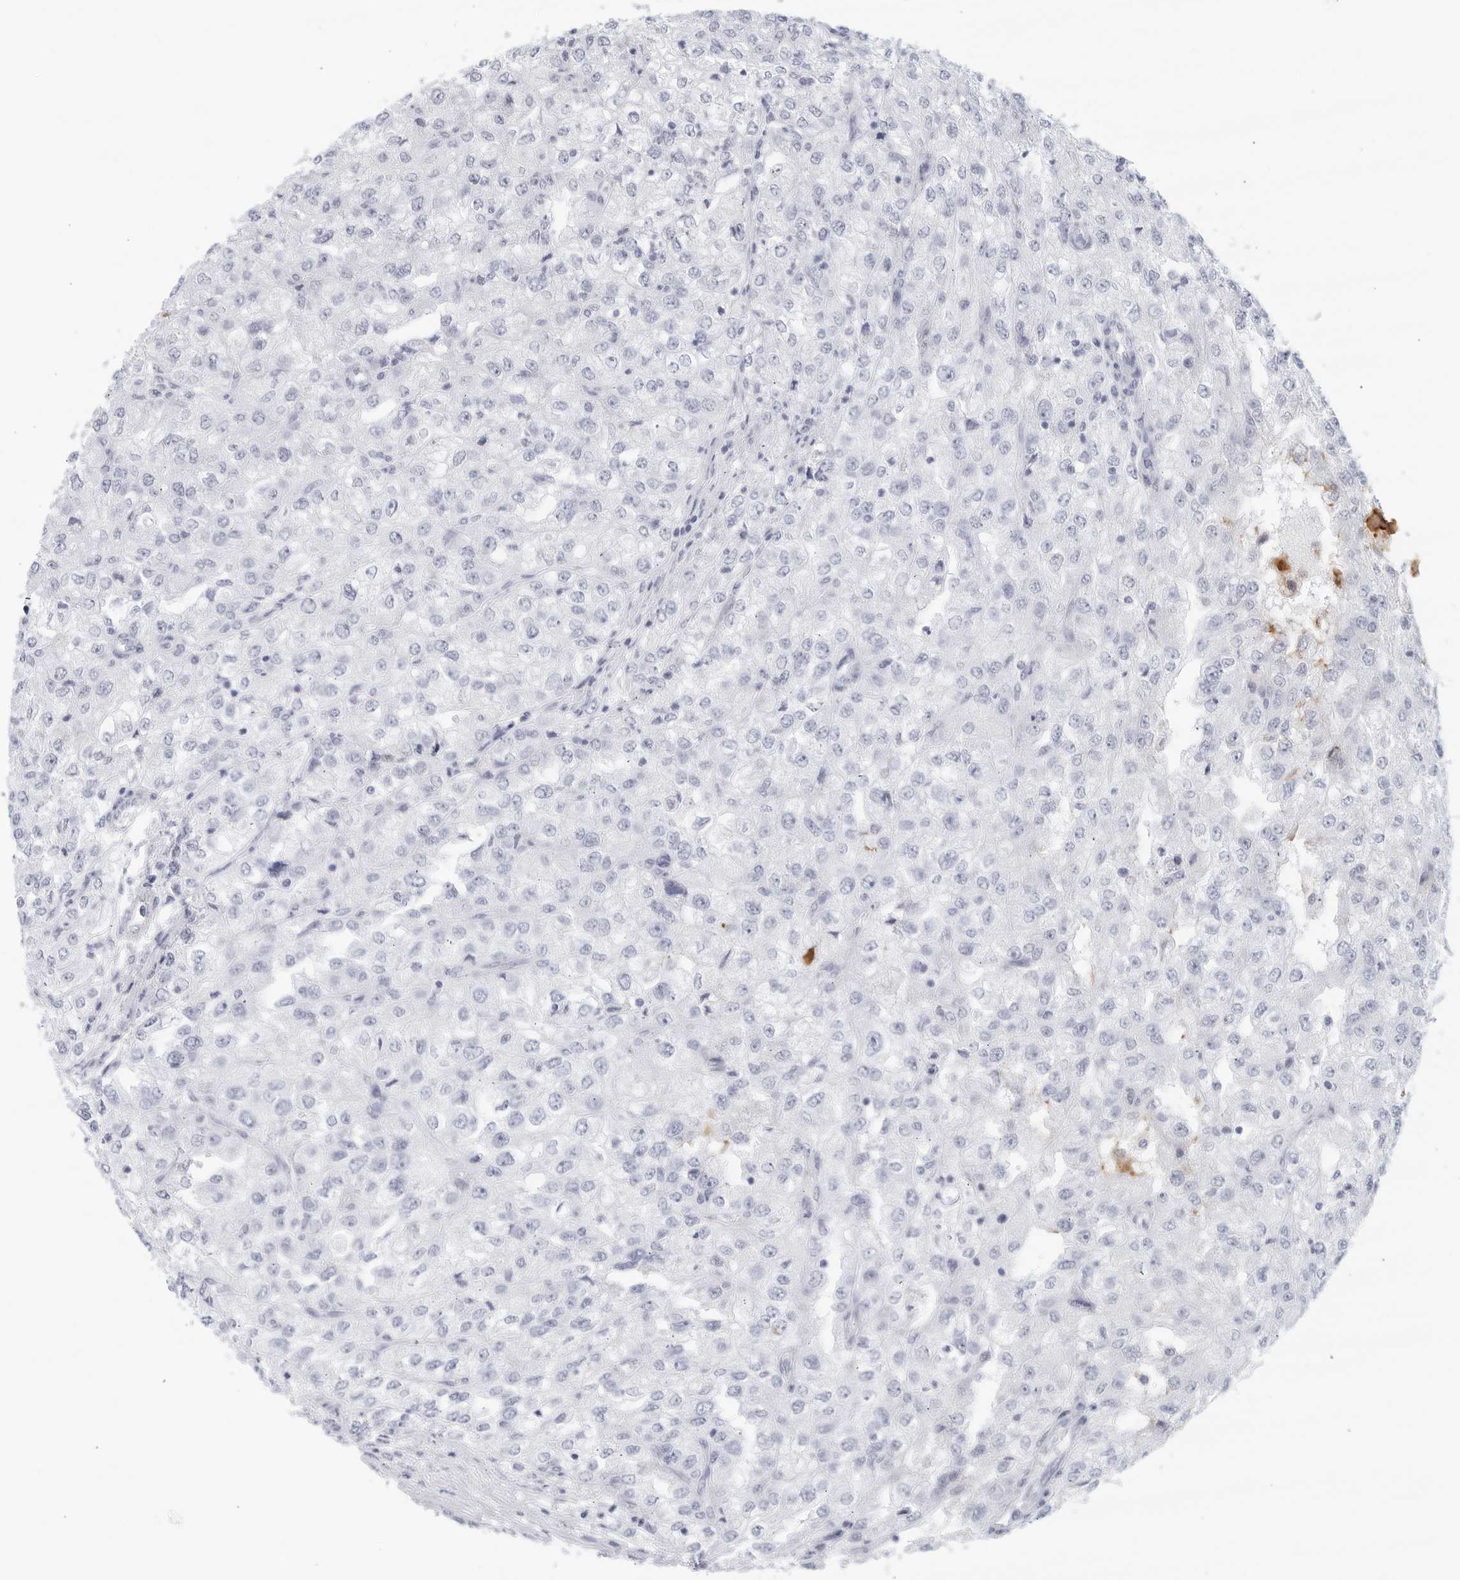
{"staining": {"intensity": "negative", "quantity": "none", "location": "none"}, "tissue": "renal cancer", "cell_type": "Tumor cells", "image_type": "cancer", "snomed": [{"axis": "morphology", "description": "Adenocarcinoma, NOS"}, {"axis": "topography", "description": "Kidney"}], "caption": "High magnification brightfield microscopy of adenocarcinoma (renal) stained with DAB (3,3'-diaminobenzidine) (brown) and counterstained with hematoxylin (blue): tumor cells show no significant expression.", "gene": "FGG", "patient": {"sex": "female", "age": 54}}